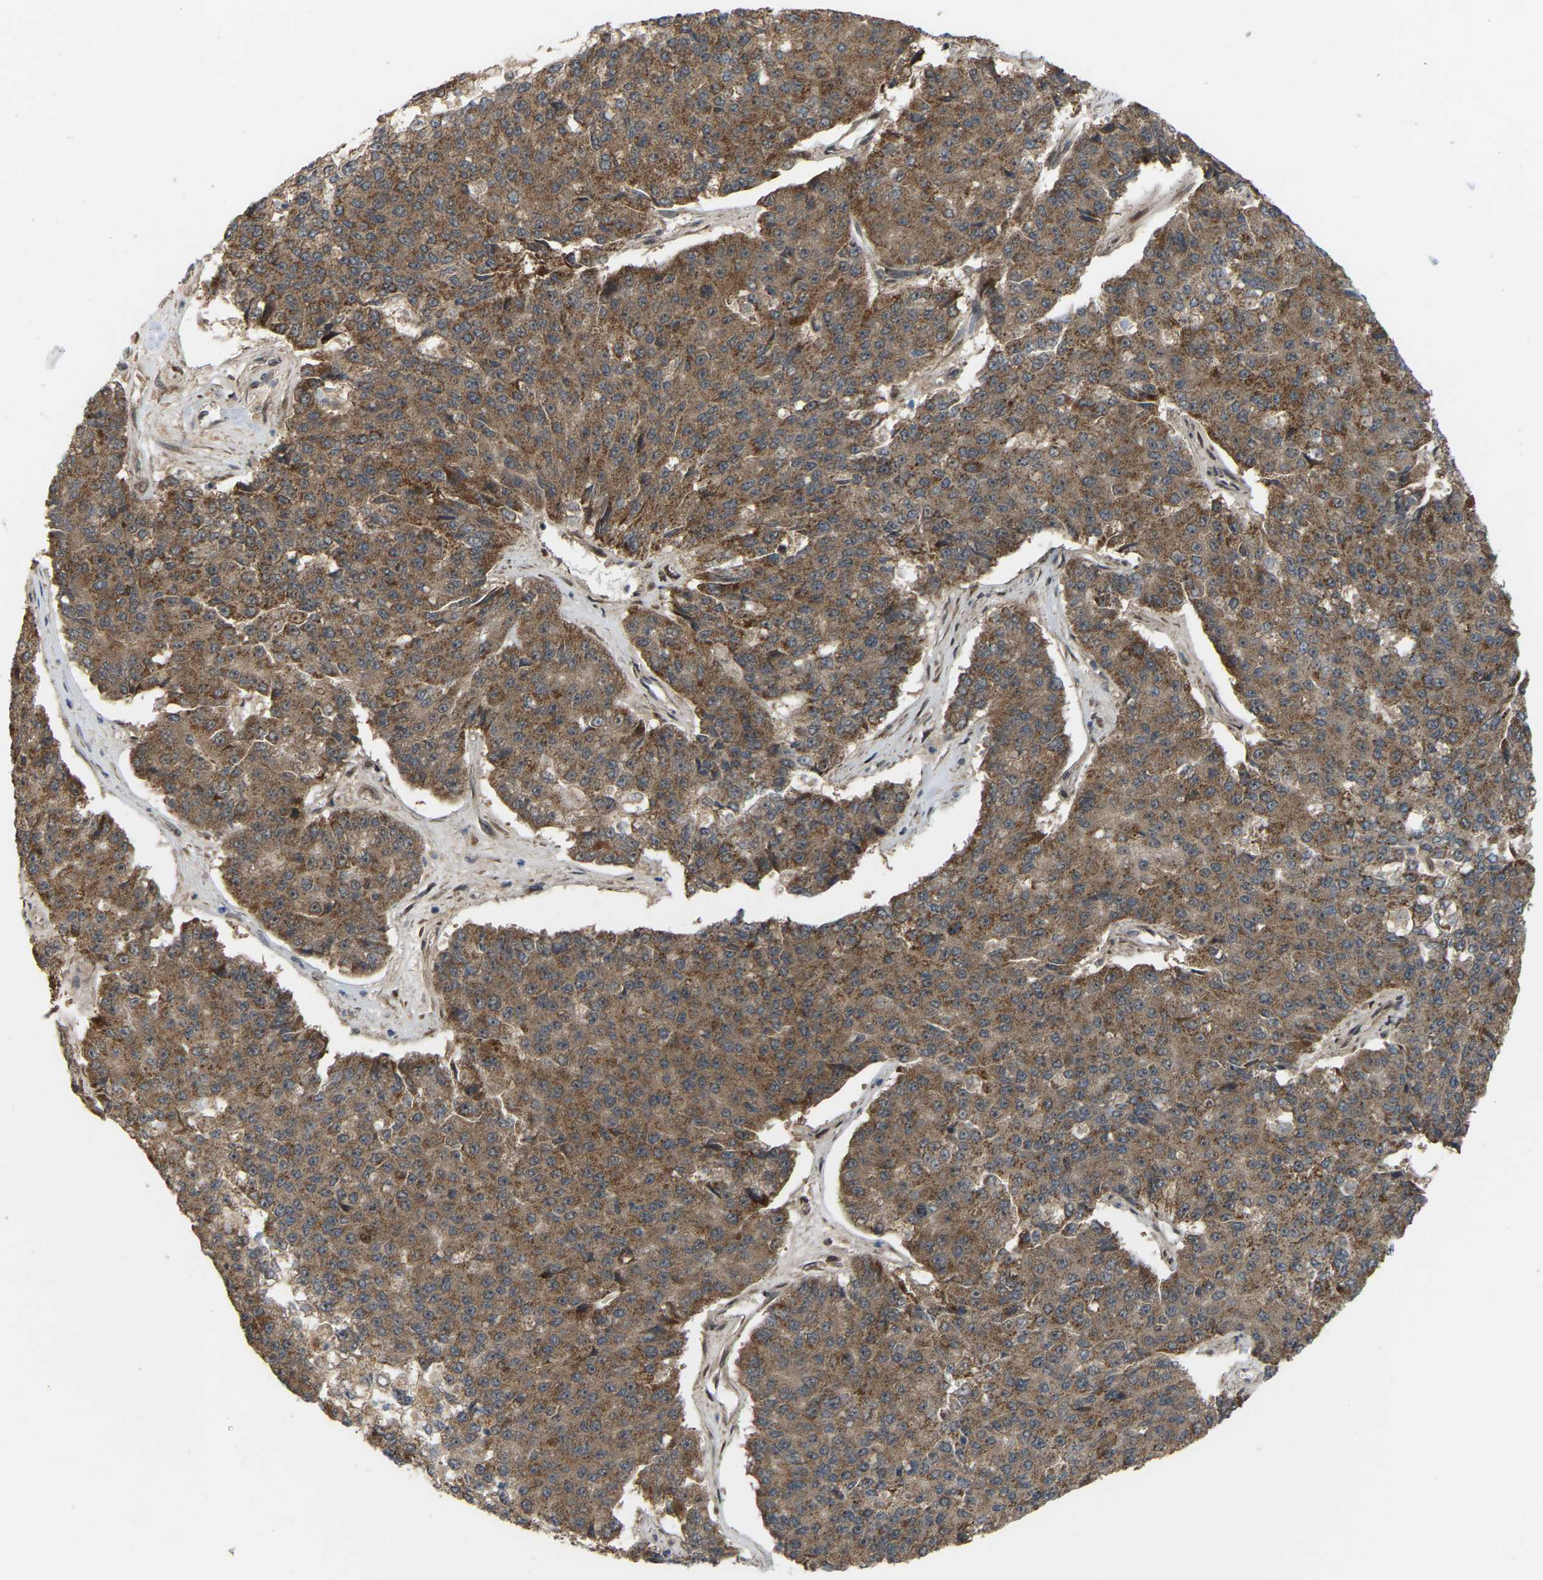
{"staining": {"intensity": "moderate", "quantity": ">75%", "location": "cytoplasmic/membranous"}, "tissue": "pancreatic cancer", "cell_type": "Tumor cells", "image_type": "cancer", "snomed": [{"axis": "morphology", "description": "Adenocarcinoma, NOS"}, {"axis": "topography", "description": "Pancreas"}], "caption": "Tumor cells show medium levels of moderate cytoplasmic/membranous positivity in approximately >75% of cells in human pancreatic adenocarcinoma.", "gene": "CROT", "patient": {"sex": "male", "age": 50}}